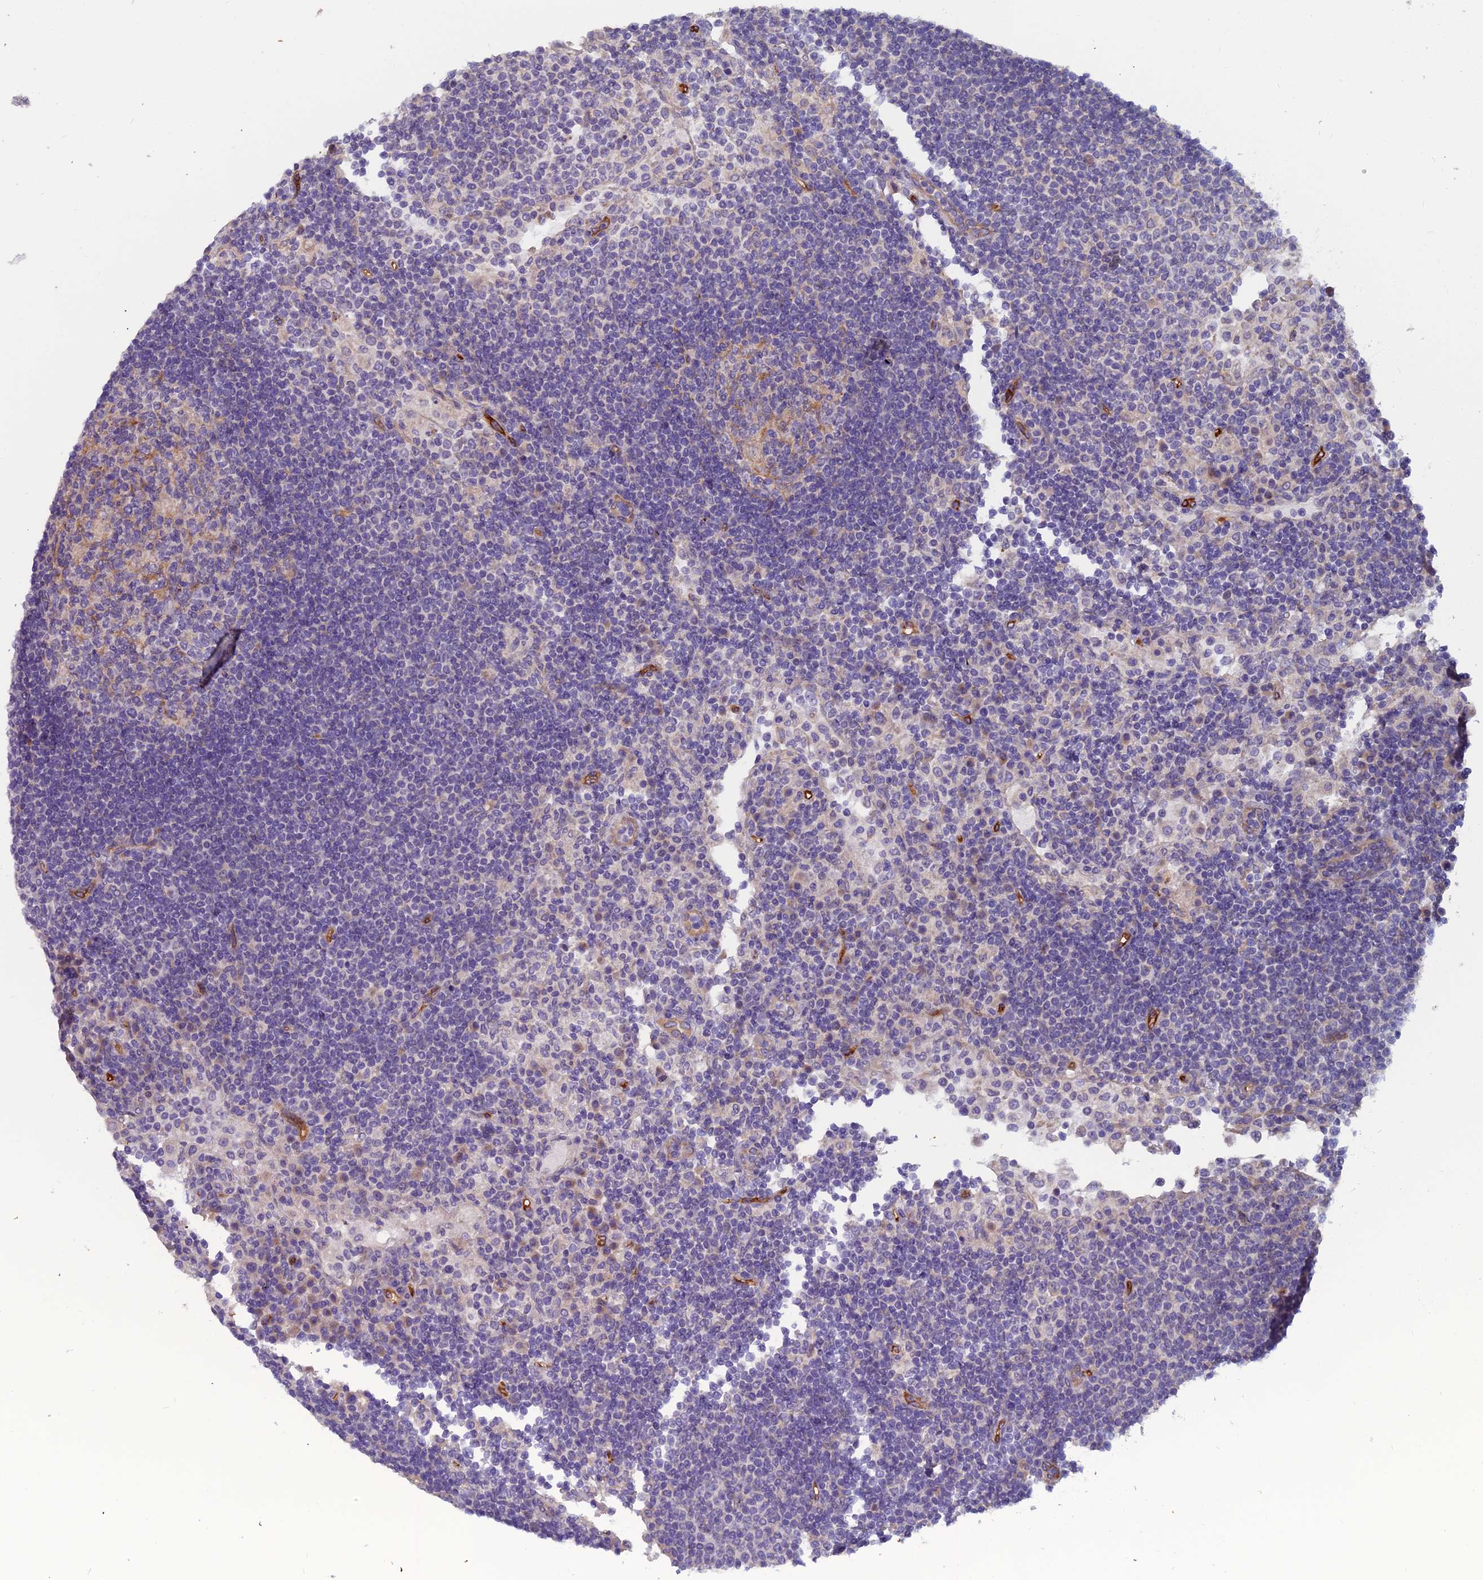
{"staining": {"intensity": "negative", "quantity": "none", "location": "none"}, "tissue": "lymph node", "cell_type": "Germinal center cells", "image_type": "normal", "snomed": [{"axis": "morphology", "description": "Normal tissue, NOS"}, {"axis": "topography", "description": "Lymph node"}], "caption": "This is an IHC histopathology image of normal human lymph node. There is no staining in germinal center cells.", "gene": "RDX", "patient": {"sex": "female", "age": 53}}